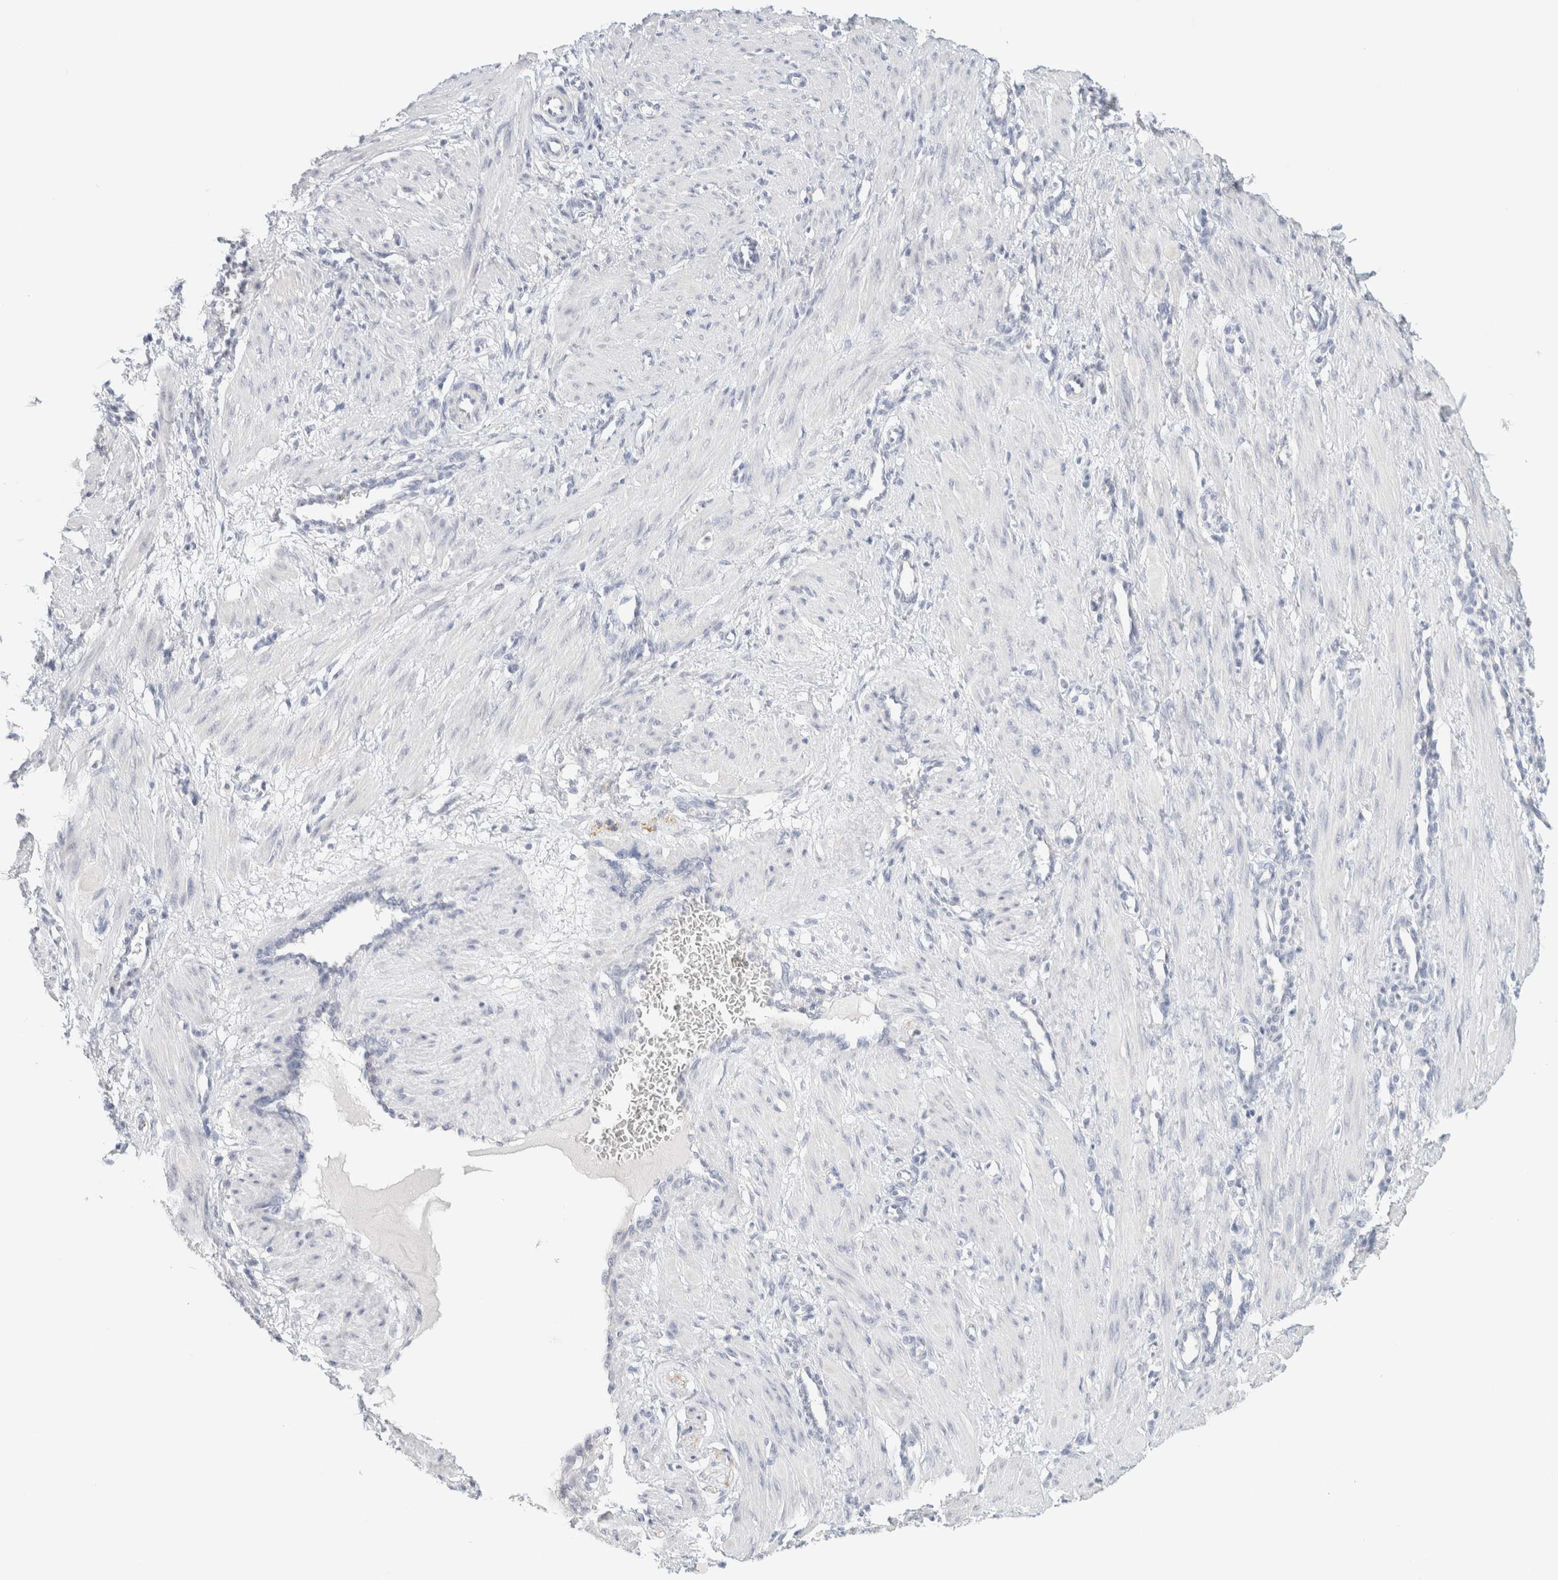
{"staining": {"intensity": "negative", "quantity": "none", "location": "none"}, "tissue": "smooth muscle", "cell_type": "Smooth muscle cells", "image_type": "normal", "snomed": [{"axis": "morphology", "description": "Normal tissue, NOS"}, {"axis": "topography", "description": "Endometrium"}], "caption": "Immunohistochemistry (IHC) histopathology image of normal smooth muscle: human smooth muscle stained with DAB shows no significant protein staining in smooth muscle cells.", "gene": "NEFM", "patient": {"sex": "female", "age": 33}}